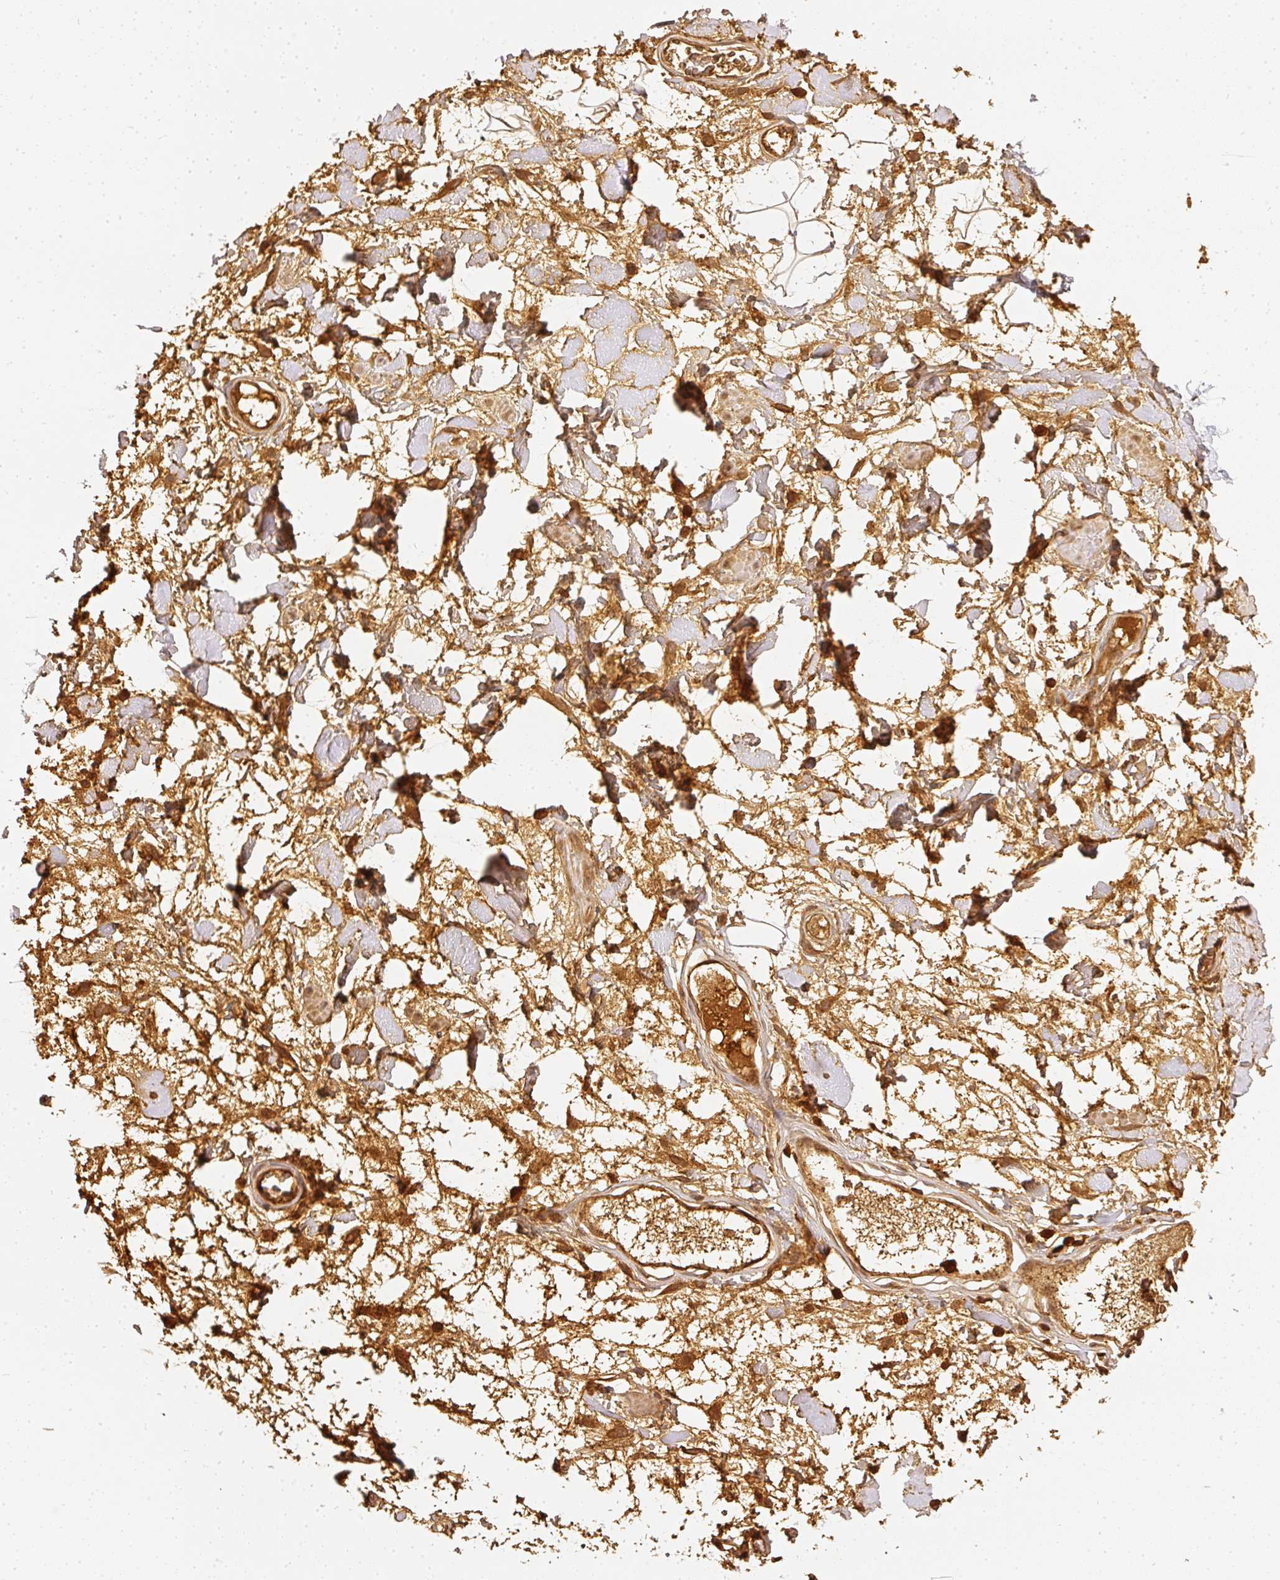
{"staining": {"intensity": "weak", "quantity": ">75%", "location": "cytoplasmic/membranous"}, "tissue": "adipose tissue", "cell_type": "Adipocytes", "image_type": "normal", "snomed": [{"axis": "morphology", "description": "Normal tissue, NOS"}, {"axis": "topography", "description": "Vulva"}, {"axis": "topography", "description": "Peripheral nerve tissue"}], "caption": "Benign adipose tissue shows weak cytoplasmic/membranous positivity in about >75% of adipocytes, visualized by immunohistochemistry.", "gene": "PFN1", "patient": {"sex": "female", "age": 68}}